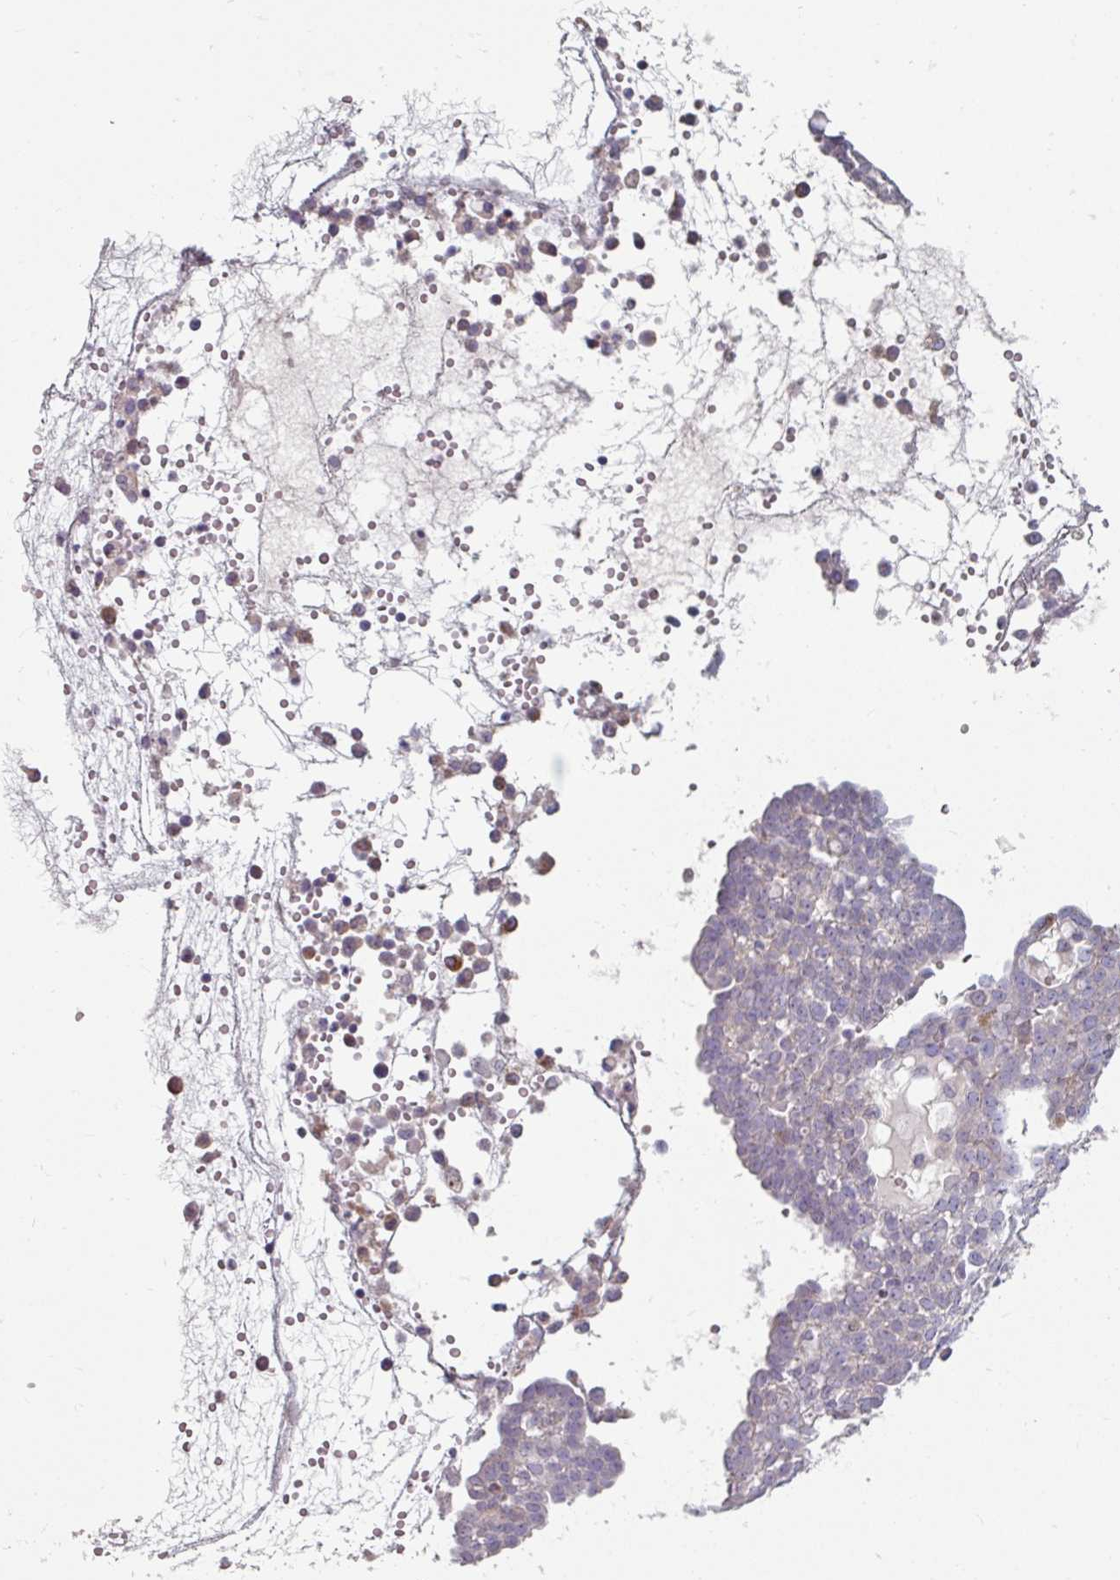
{"staining": {"intensity": "negative", "quantity": "none", "location": "none"}, "tissue": "ovarian cancer", "cell_type": "Tumor cells", "image_type": "cancer", "snomed": [{"axis": "morphology", "description": "Cystadenocarcinoma, serous, NOS"}, {"axis": "topography", "description": "Soft tissue"}, {"axis": "topography", "description": "Ovary"}], "caption": "This histopathology image is of ovarian cancer stained with immunohistochemistry (IHC) to label a protein in brown with the nuclei are counter-stained blue. There is no positivity in tumor cells.", "gene": "MTMR14", "patient": {"sex": "female", "age": 57}}